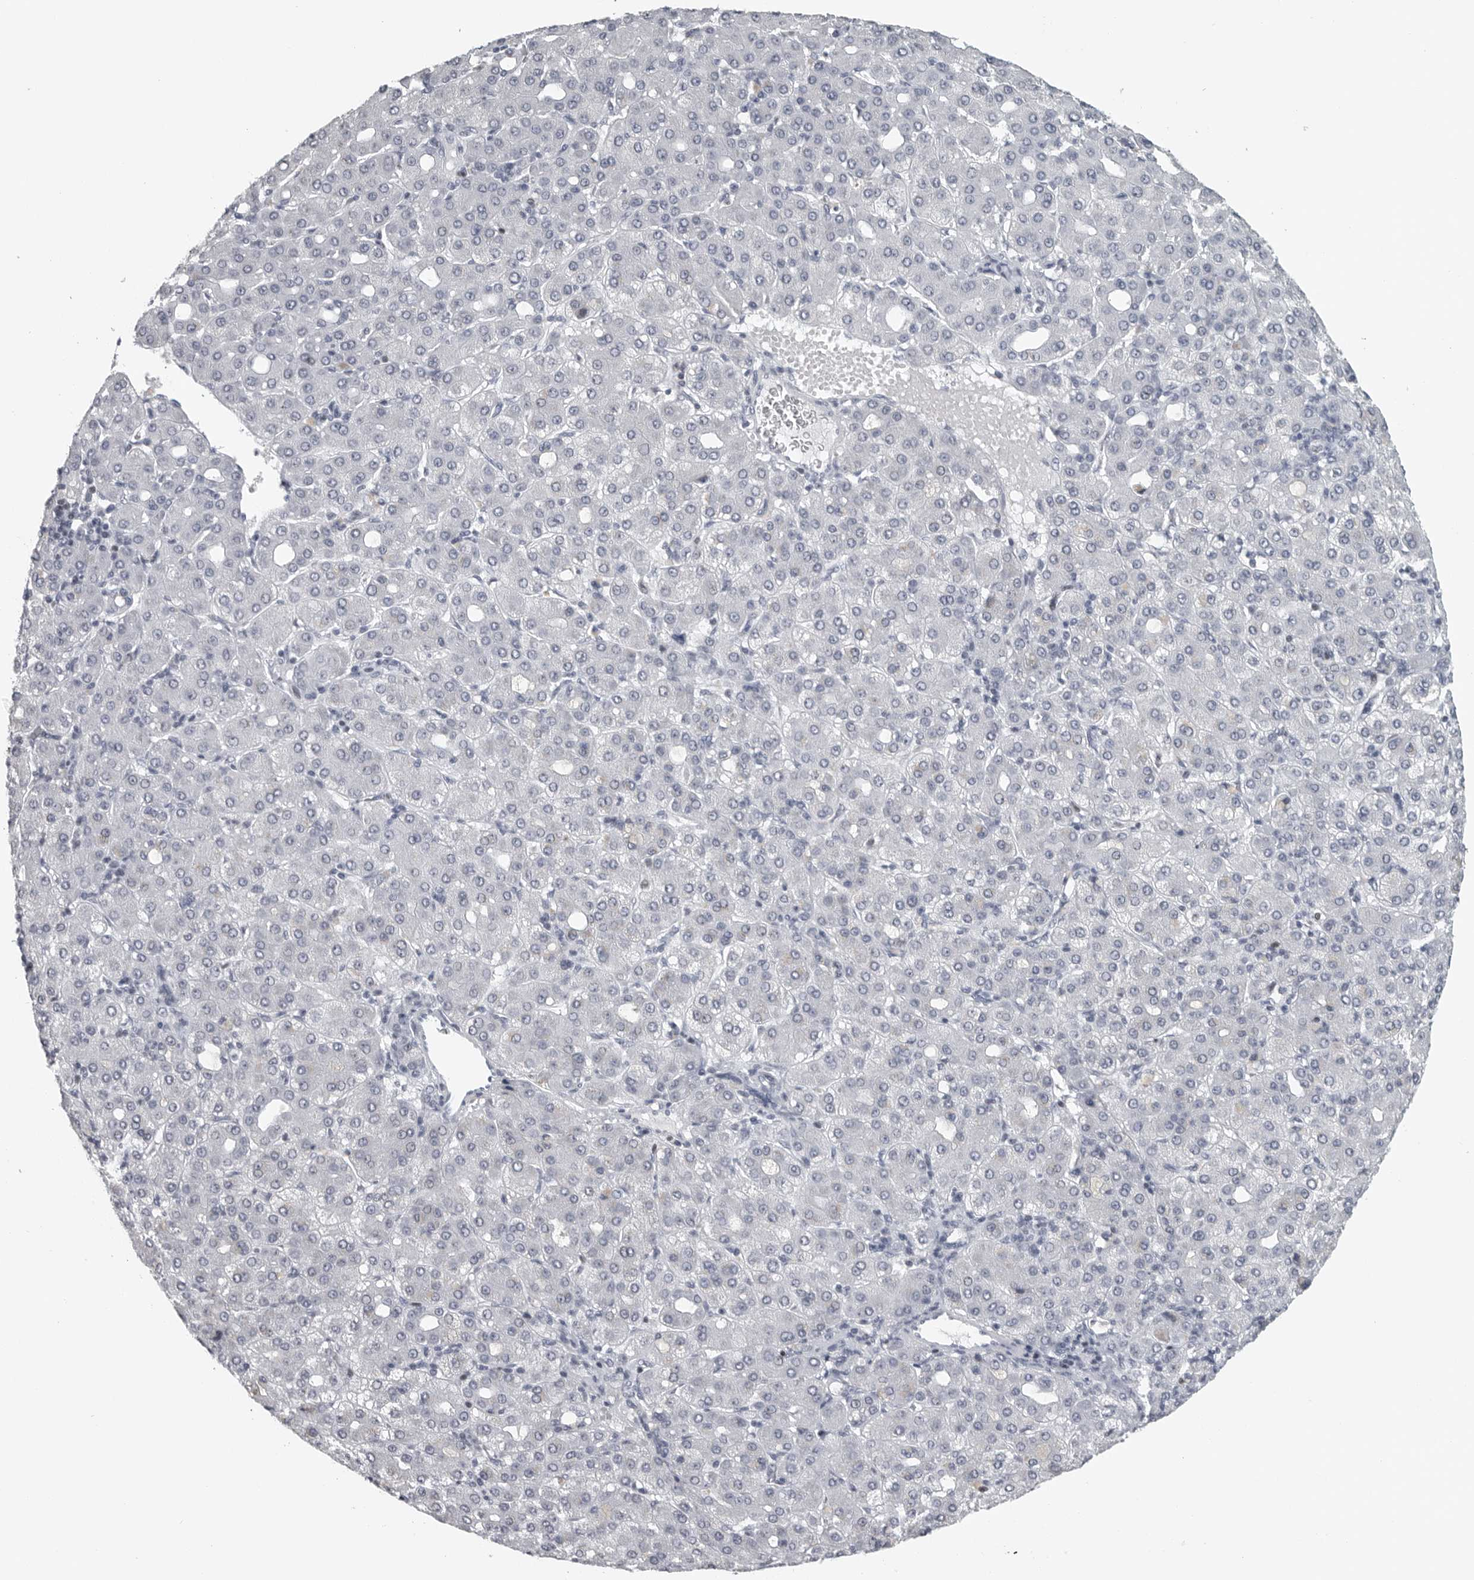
{"staining": {"intensity": "negative", "quantity": "none", "location": "none"}, "tissue": "liver cancer", "cell_type": "Tumor cells", "image_type": "cancer", "snomed": [{"axis": "morphology", "description": "Carcinoma, Hepatocellular, NOS"}, {"axis": "topography", "description": "Liver"}], "caption": "Tumor cells are negative for brown protein staining in hepatocellular carcinoma (liver).", "gene": "SATB2", "patient": {"sex": "male", "age": 65}}